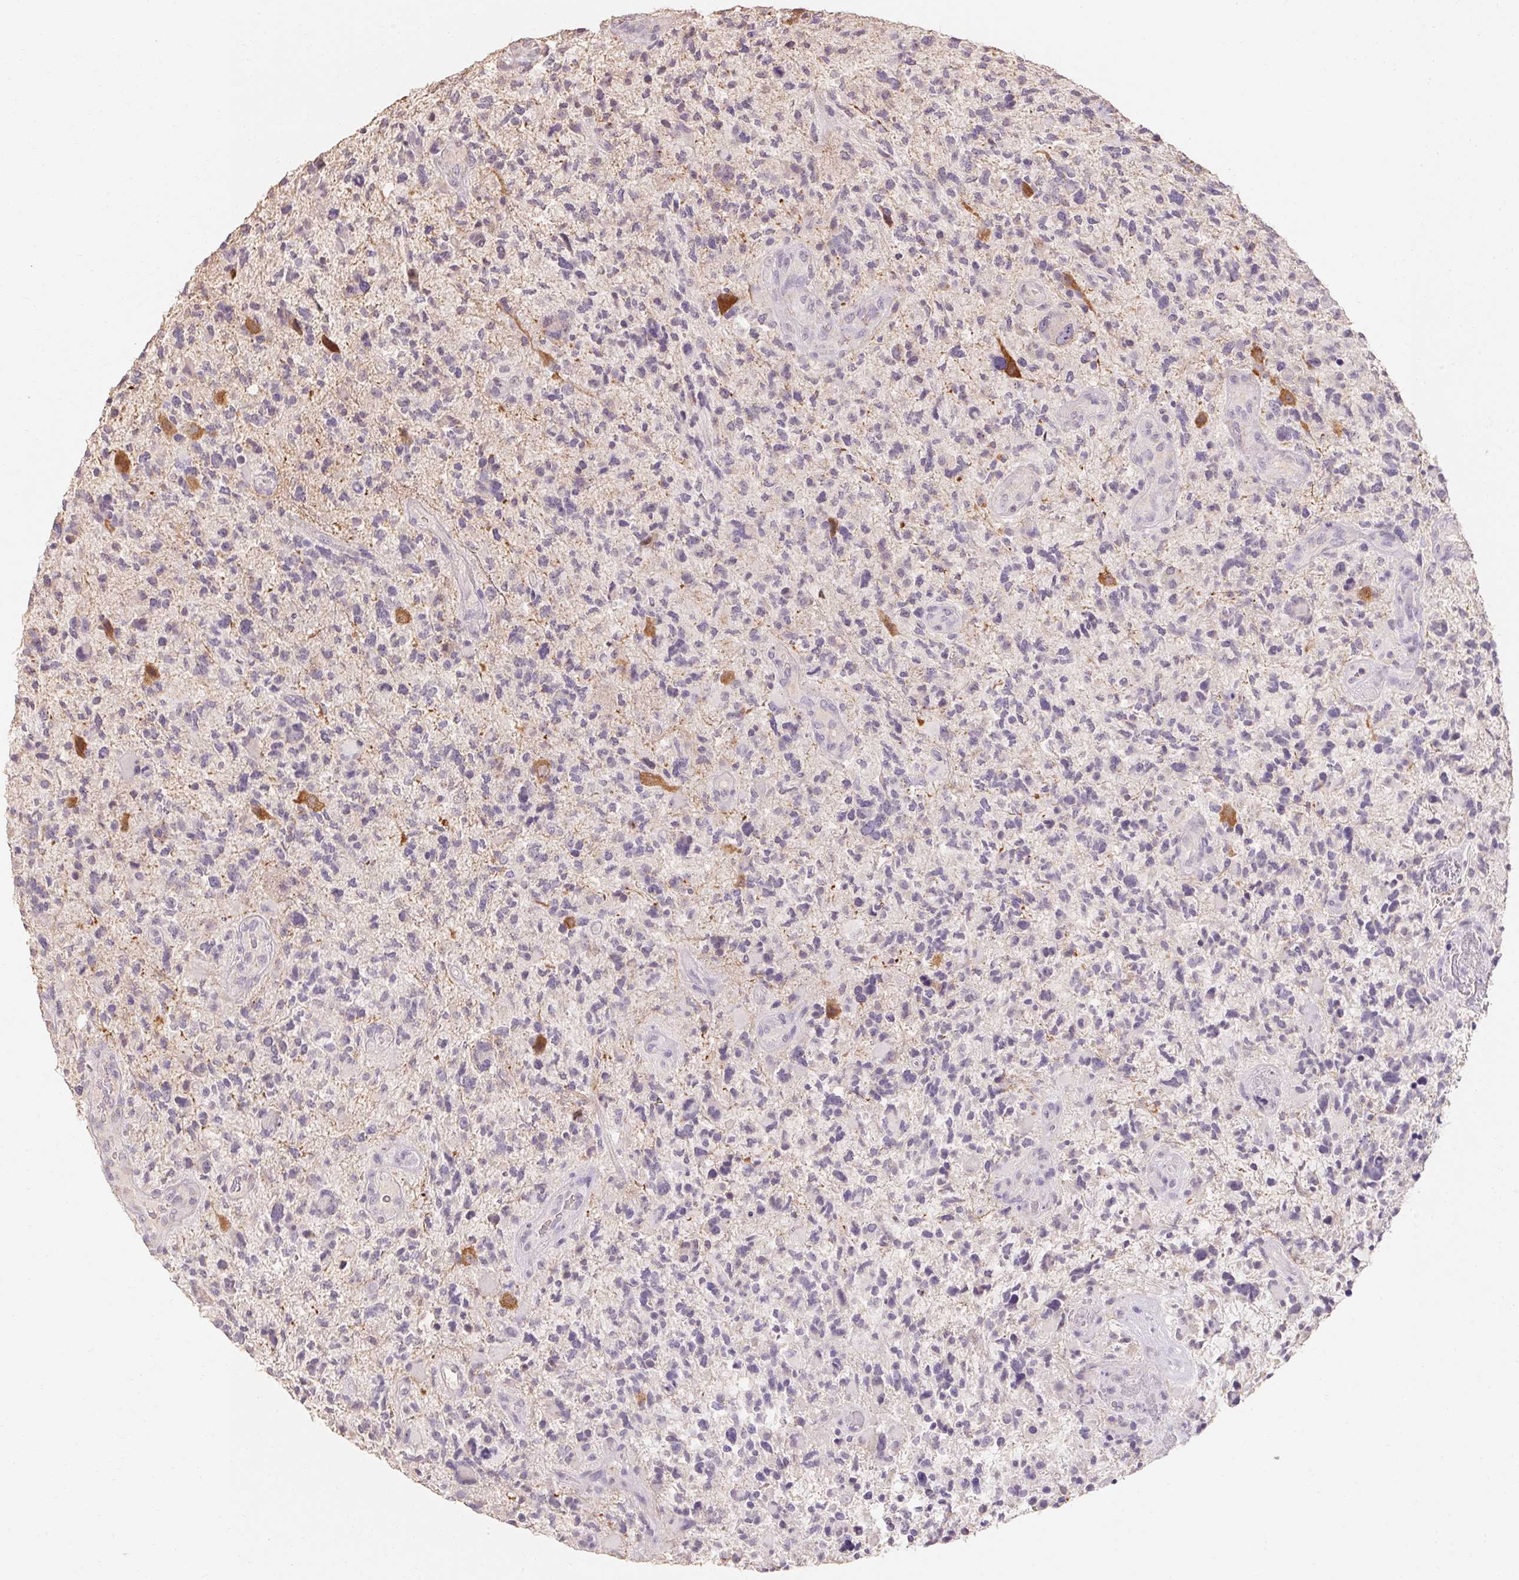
{"staining": {"intensity": "negative", "quantity": "none", "location": "none"}, "tissue": "glioma", "cell_type": "Tumor cells", "image_type": "cancer", "snomed": [{"axis": "morphology", "description": "Glioma, malignant, High grade"}, {"axis": "topography", "description": "Brain"}], "caption": "Tumor cells are negative for protein expression in human glioma.", "gene": "MAP7D2", "patient": {"sex": "female", "age": 71}}